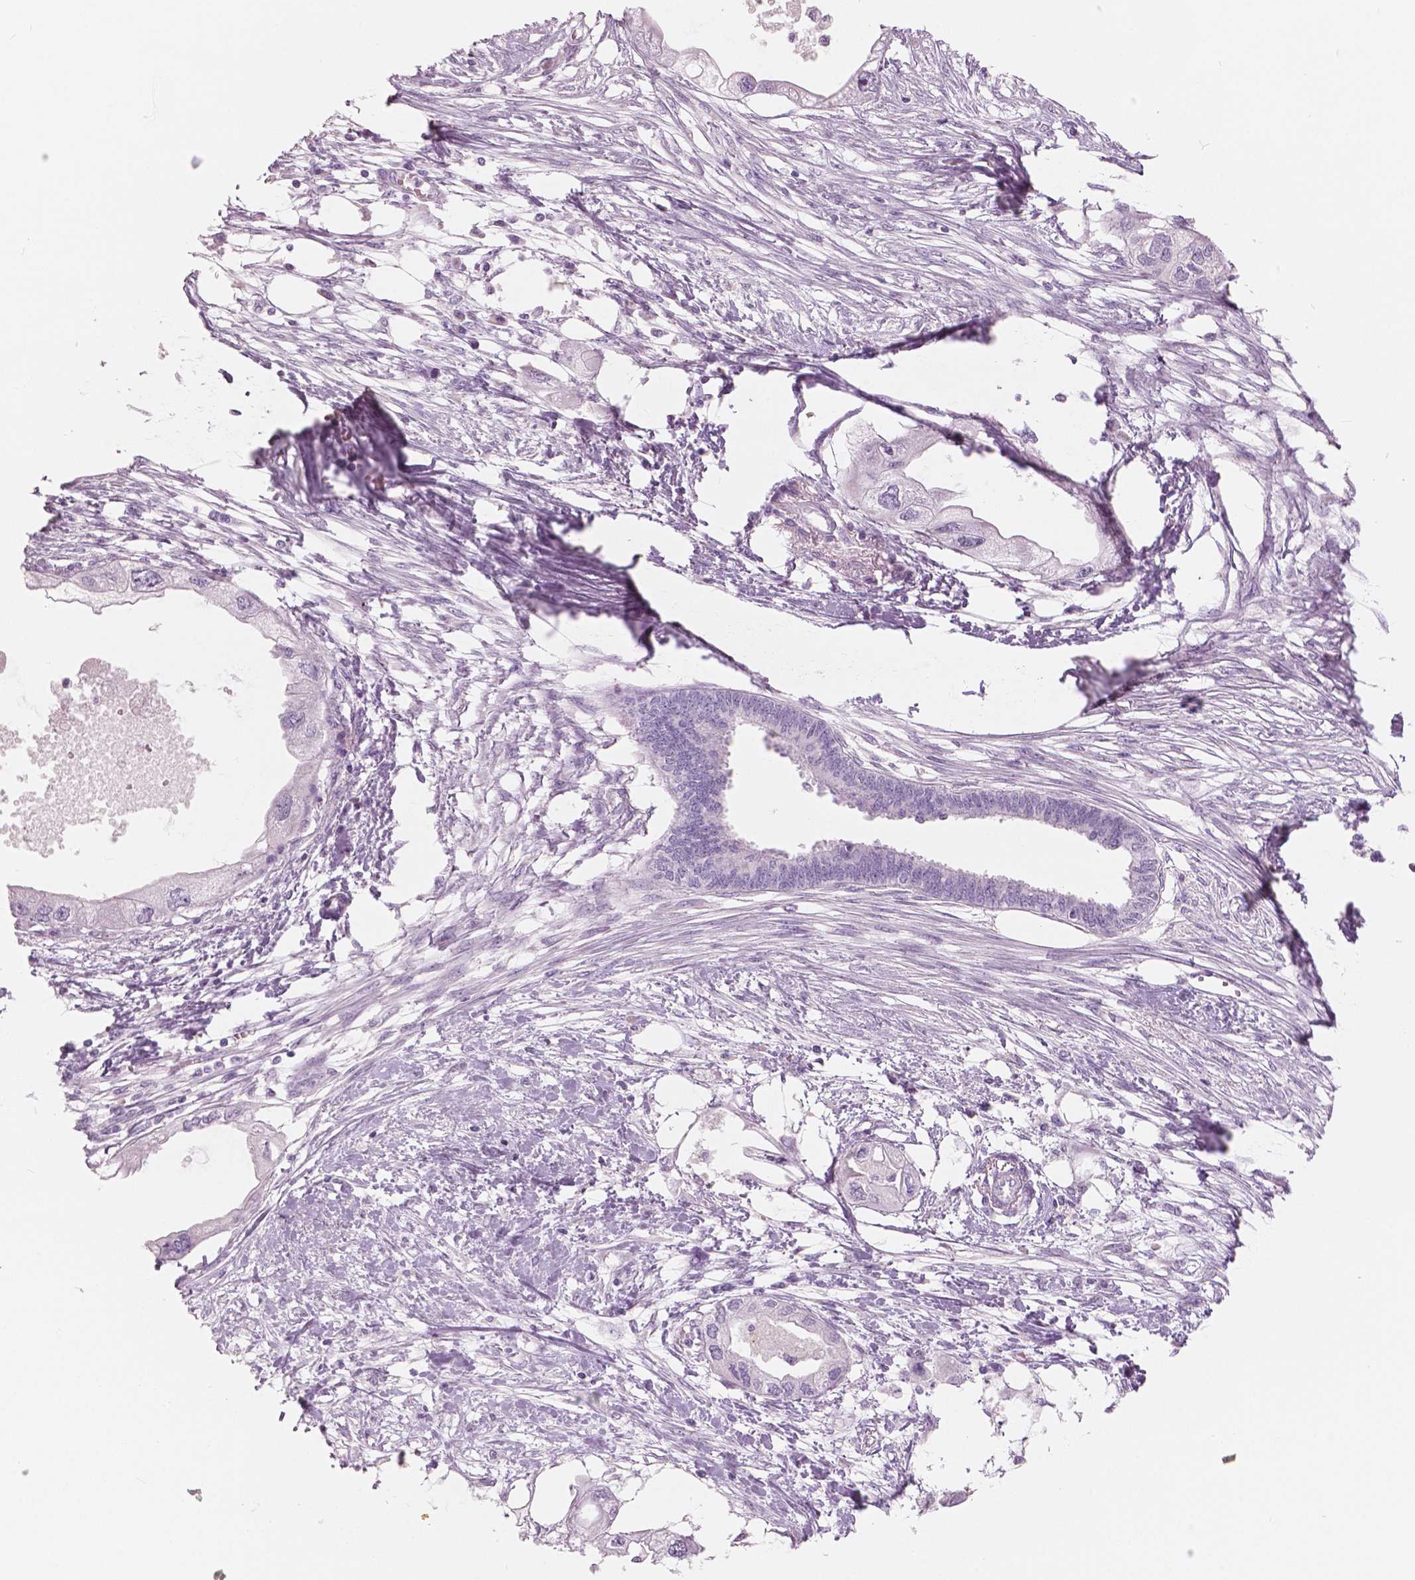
{"staining": {"intensity": "negative", "quantity": "none", "location": "none"}, "tissue": "endometrial cancer", "cell_type": "Tumor cells", "image_type": "cancer", "snomed": [{"axis": "morphology", "description": "Adenocarcinoma, NOS"}, {"axis": "morphology", "description": "Adenocarcinoma, metastatic, NOS"}, {"axis": "topography", "description": "Adipose tissue"}, {"axis": "topography", "description": "Endometrium"}], "caption": "DAB immunohistochemical staining of endometrial metastatic adenocarcinoma shows no significant positivity in tumor cells.", "gene": "A4GNT", "patient": {"sex": "female", "age": 67}}